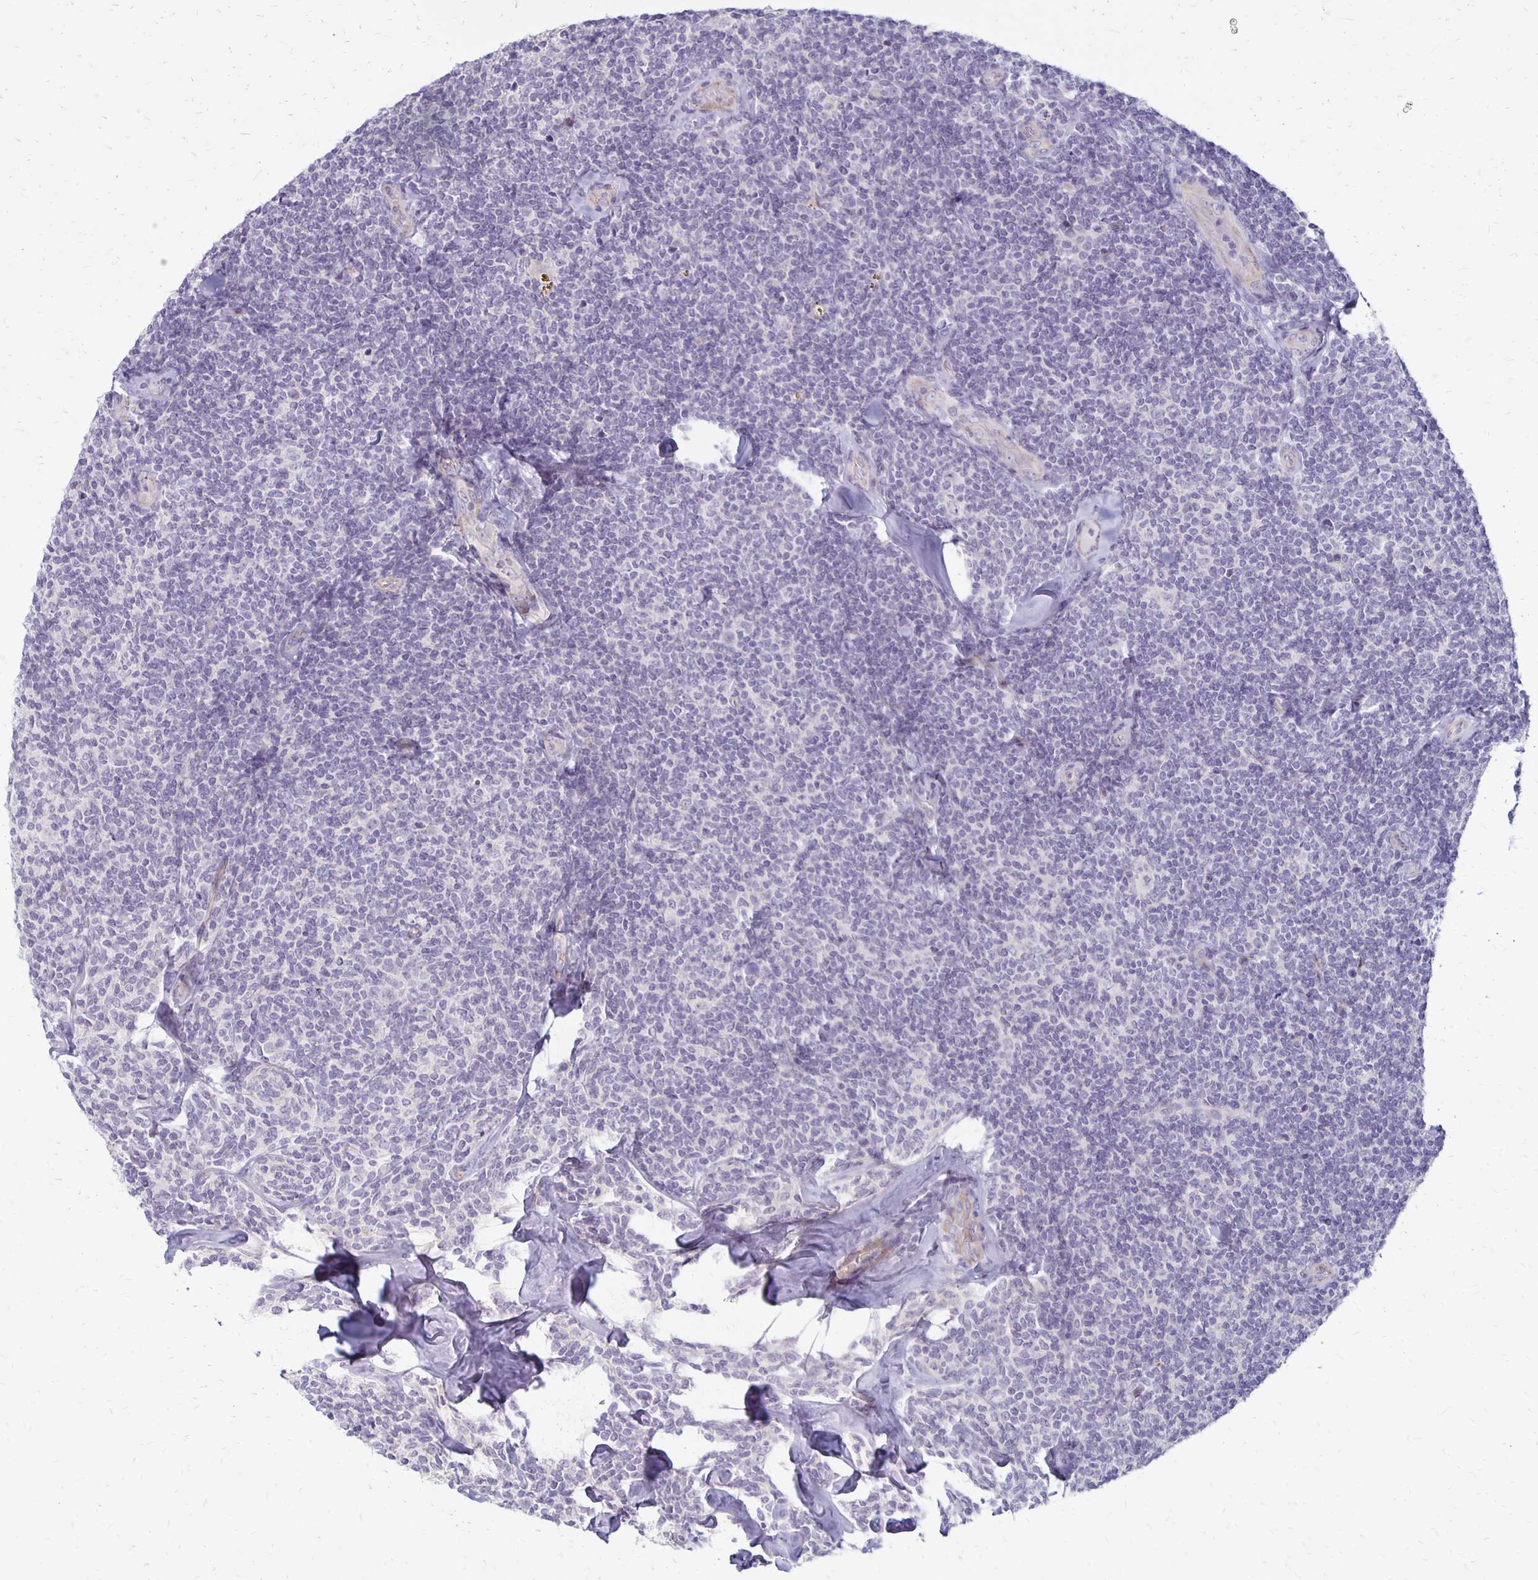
{"staining": {"intensity": "negative", "quantity": "none", "location": "none"}, "tissue": "lymphoma", "cell_type": "Tumor cells", "image_type": "cancer", "snomed": [{"axis": "morphology", "description": "Malignant lymphoma, non-Hodgkin's type, Low grade"}, {"axis": "topography", "description": "Lymph node"}], "caption": "DAB (3,3'-diaminobenzidine) immunohistochemical staining of human lymphoma shows no significant expression in tumor cells.", "gene": "KATNBL1", "patient": {"sex": "female", "age": 56}}